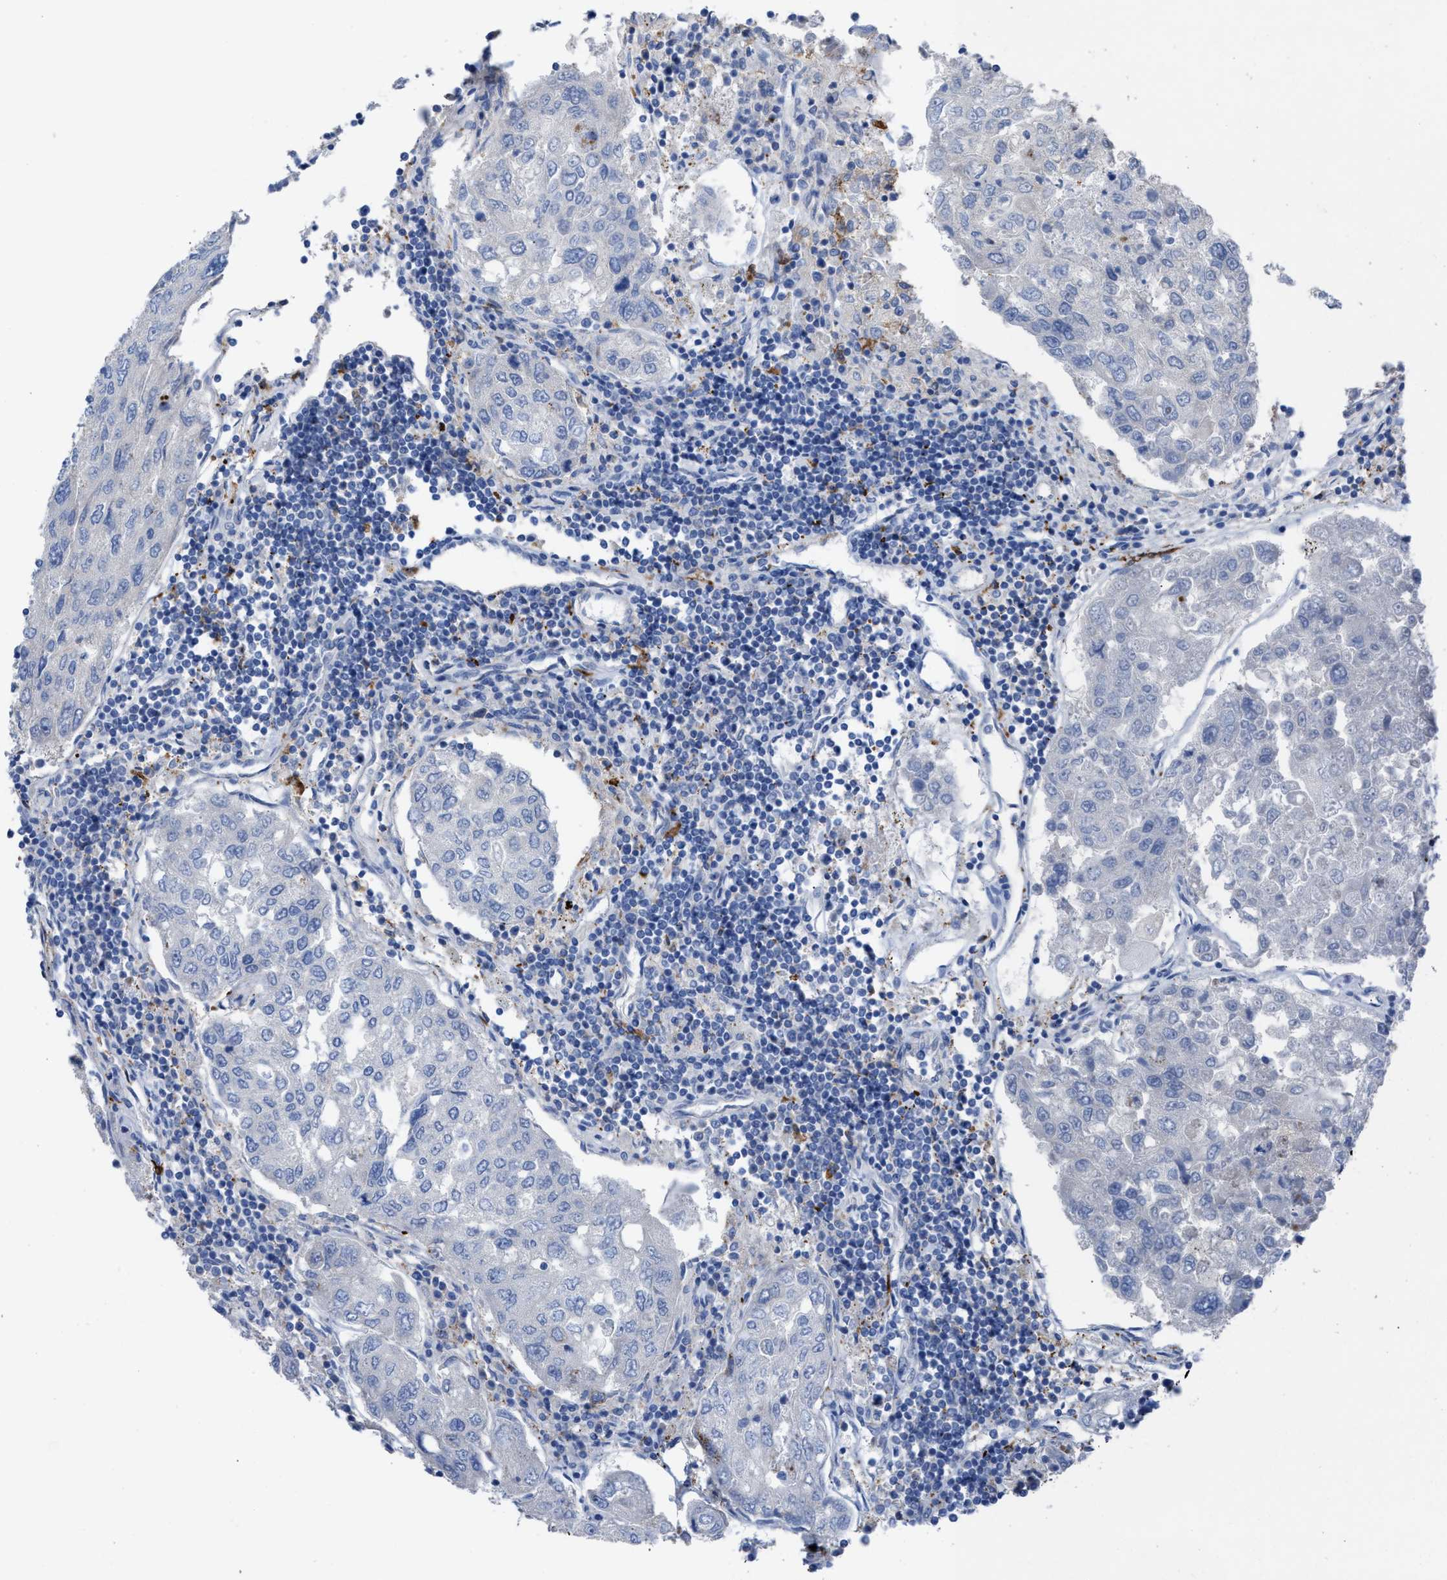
{"staining": {"intensity": "negative", "quantity": "none", "location": "none"}, "tissue": "urothelial cancer", "cell_type": "Tumor cells", "image_type": "cancer", "snomed": [{"axis": "morphology", "description": "Urothelial carcinoma, High grade"}, {"axis": "topography", "description": "Lymph node"}, {"axis": "topography", "description": "Urinary bladder"}], "caption": "Photomicrograph shows no protein staining in tumor cells of urothelial cancer tissue.", "gene": "SLC47A1", "patient": {"sex": "male", "age": 51}}